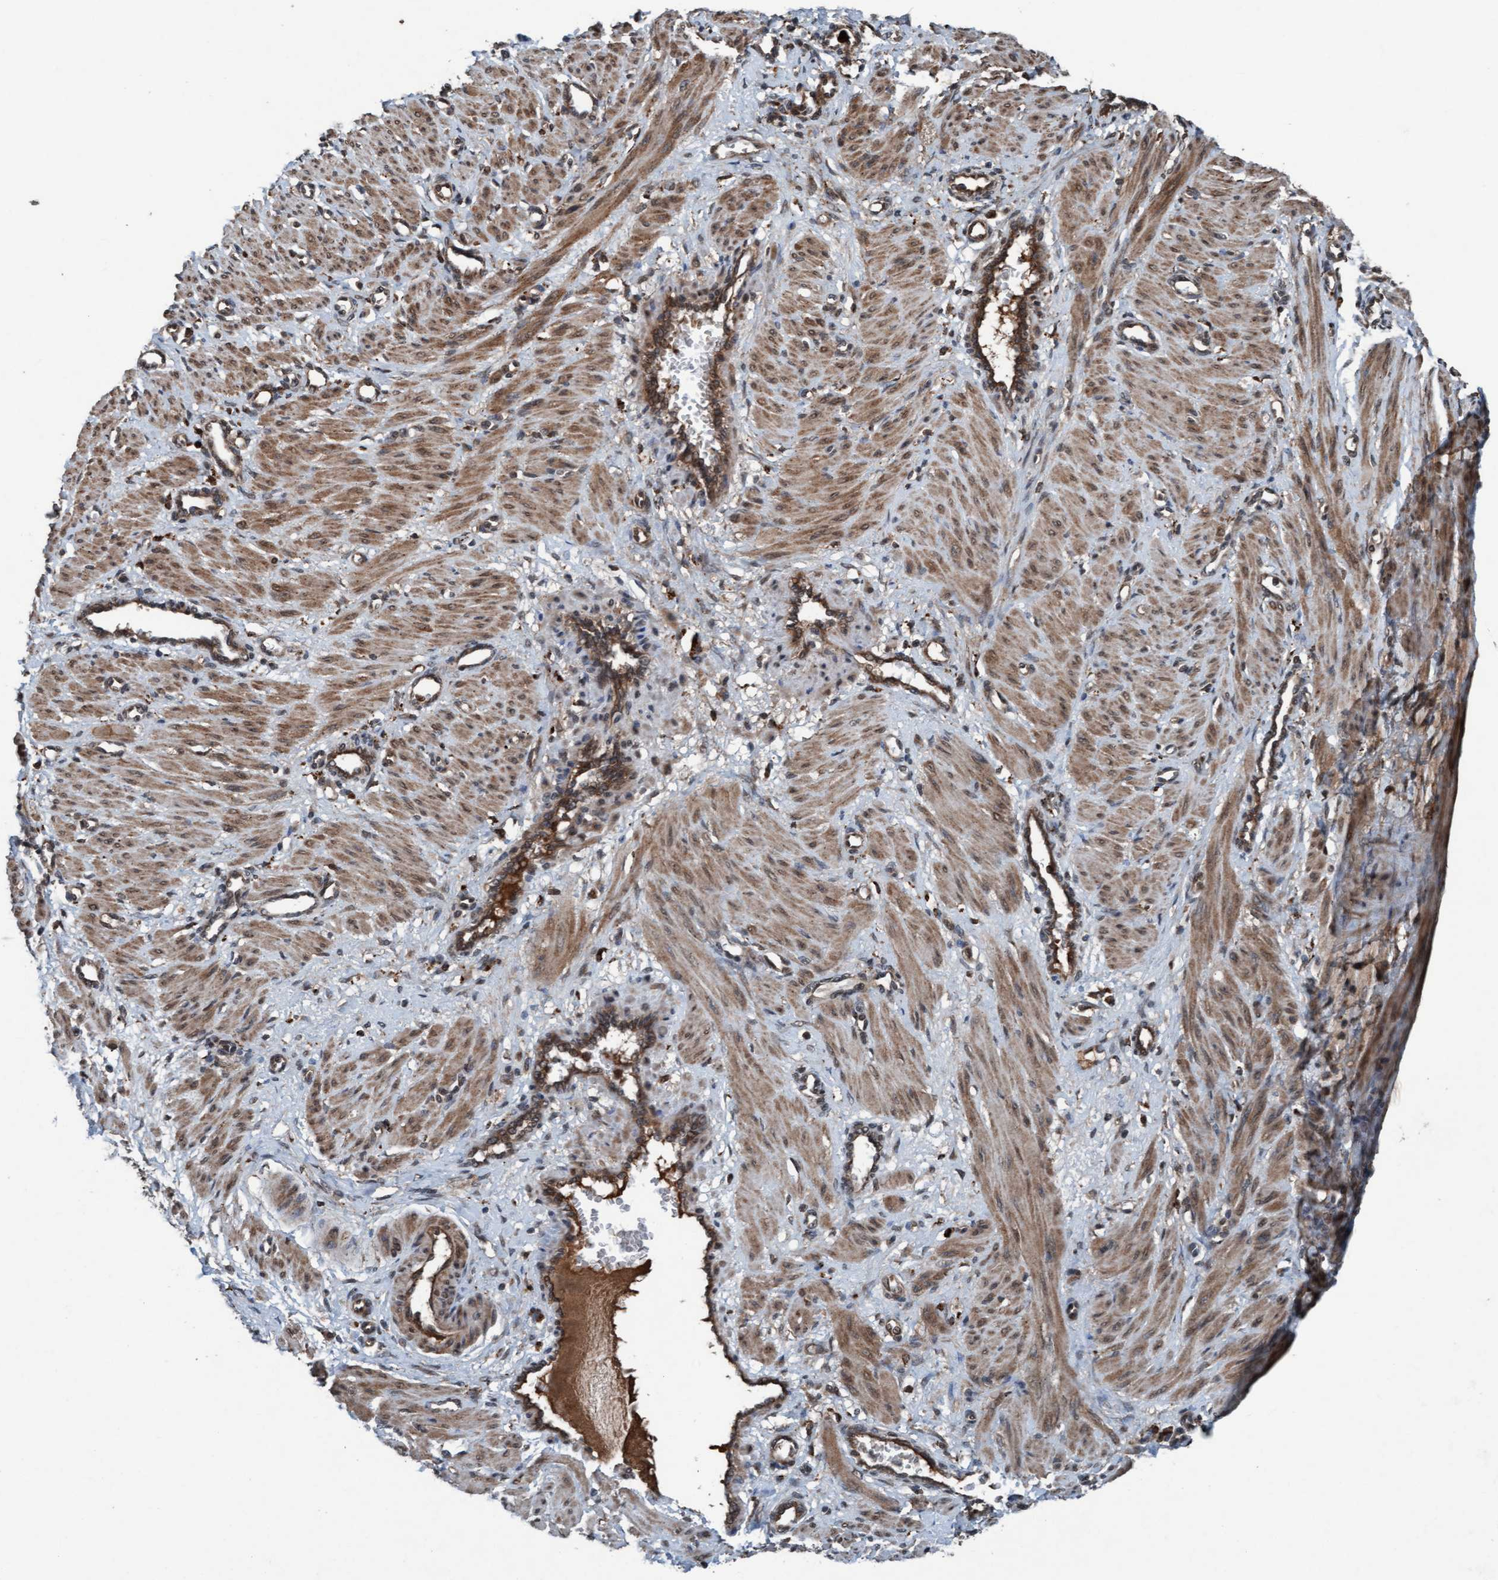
{"staining": {"intensity": "moderate", "quantity": ">75%", "location": "cytoplasmic/membranous"}, "tissue": "smooth muscle", "cell_type": "Smooth muscle cells", "image_type": "normal", "snomed": [{"axis": "morphology", "description": "Normal tissue, NOS"}, {"axis": "topography", "description": "Endometrium"}], "caption": "A brown stain shows moderate cytoplasmic/membranous positivity of a protein in smooth muscle cells of normal human smooth muscle.", "gene": "PLXNB2", "patient": {"sex": "female", "age": 33}}